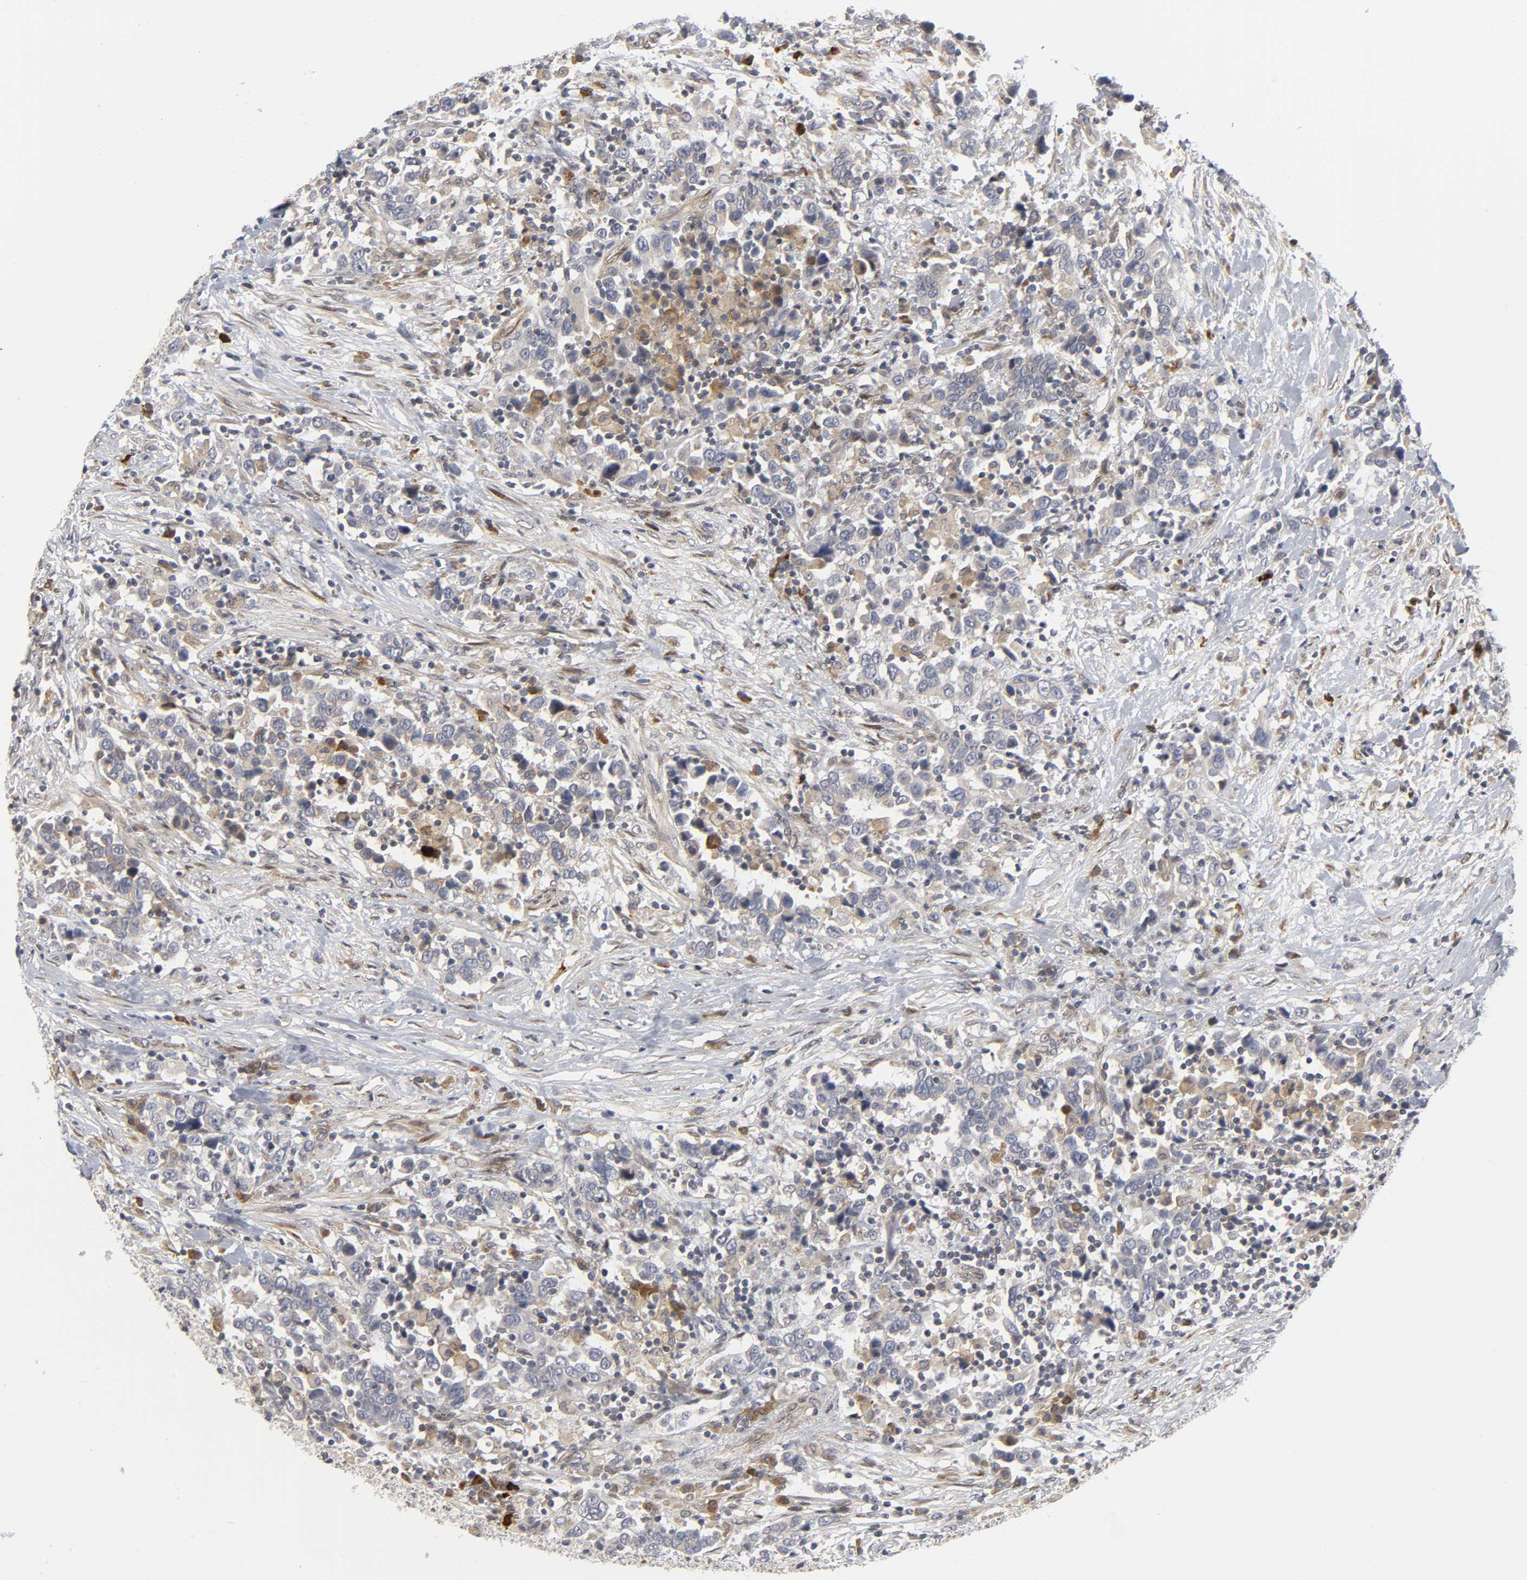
{"staining": {"intensity": "weak", "quantity": "<25%", "location": "cytoplasmic/membranous"}, "tissue": "urothelial cancer", "cell_type": "Tumor cells", "image_type": "cancer", "snomed": [{"axis": "morphology", "description": "Urothelial carcinoma, High grade"}, {"axis": "topography", "description": "Urinary bladder"}], "caption": "IHC of urothelial carcinoma (high-grade) displays no positivity in tumor cells.", "gene": "ASB6", "patient": {"sex": "male", "age": 61}}